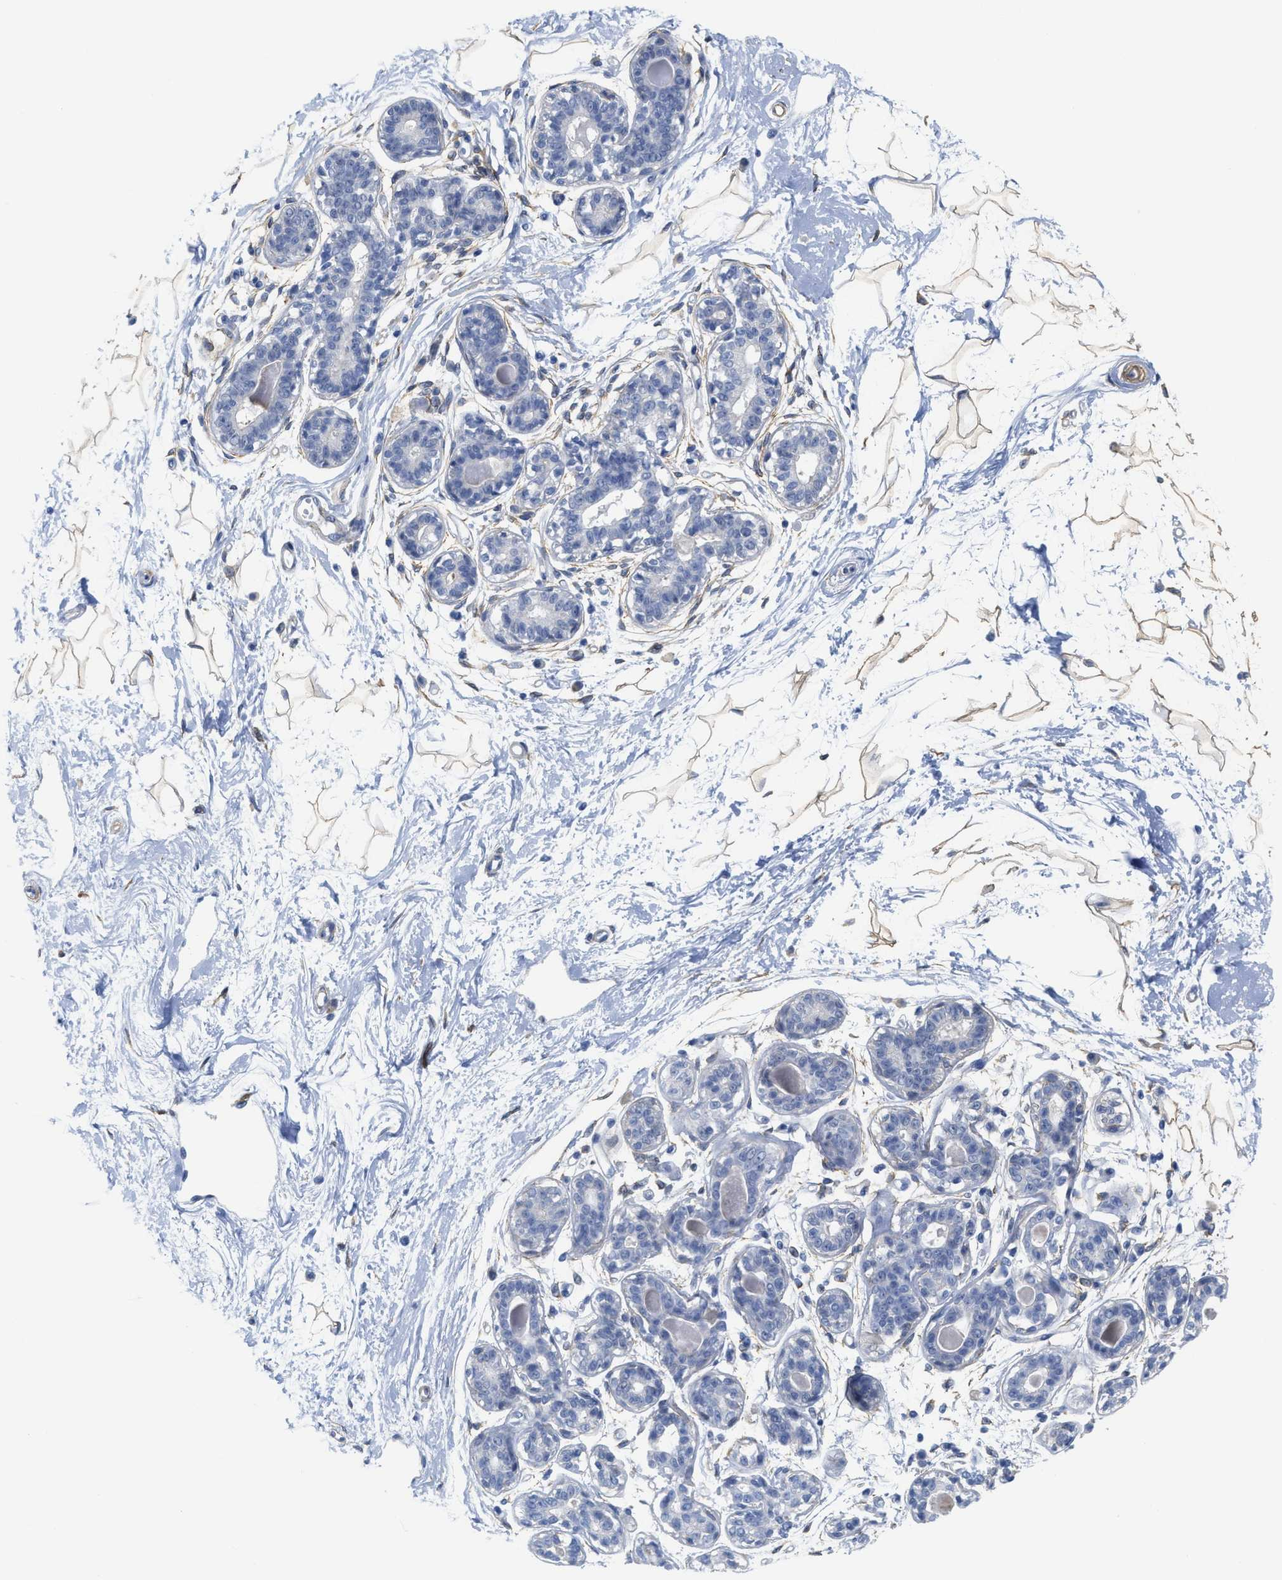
{"staining": {"intensity": "moderate", "quantity": ">75%", "location": "cytoplasmic/membranous"}, "tissue": "breast", "cell_type": "Adipocytes", "image_type": "normal", "snomed": [{"axis": "morphology", "description": "Normal tissue, NOS"}, {"axis": "topography", "description": "Breast"}], "caption": "The histopathology image exhibits a brown stain indicating the presence of a protein in the cytoplasmic/membranous of adipocytes in breast. (DAB IHC, brown staining for protein, blue staining for nuclei).", "gene": "TUB", "patient": {"sex": "female", "age": 45}}